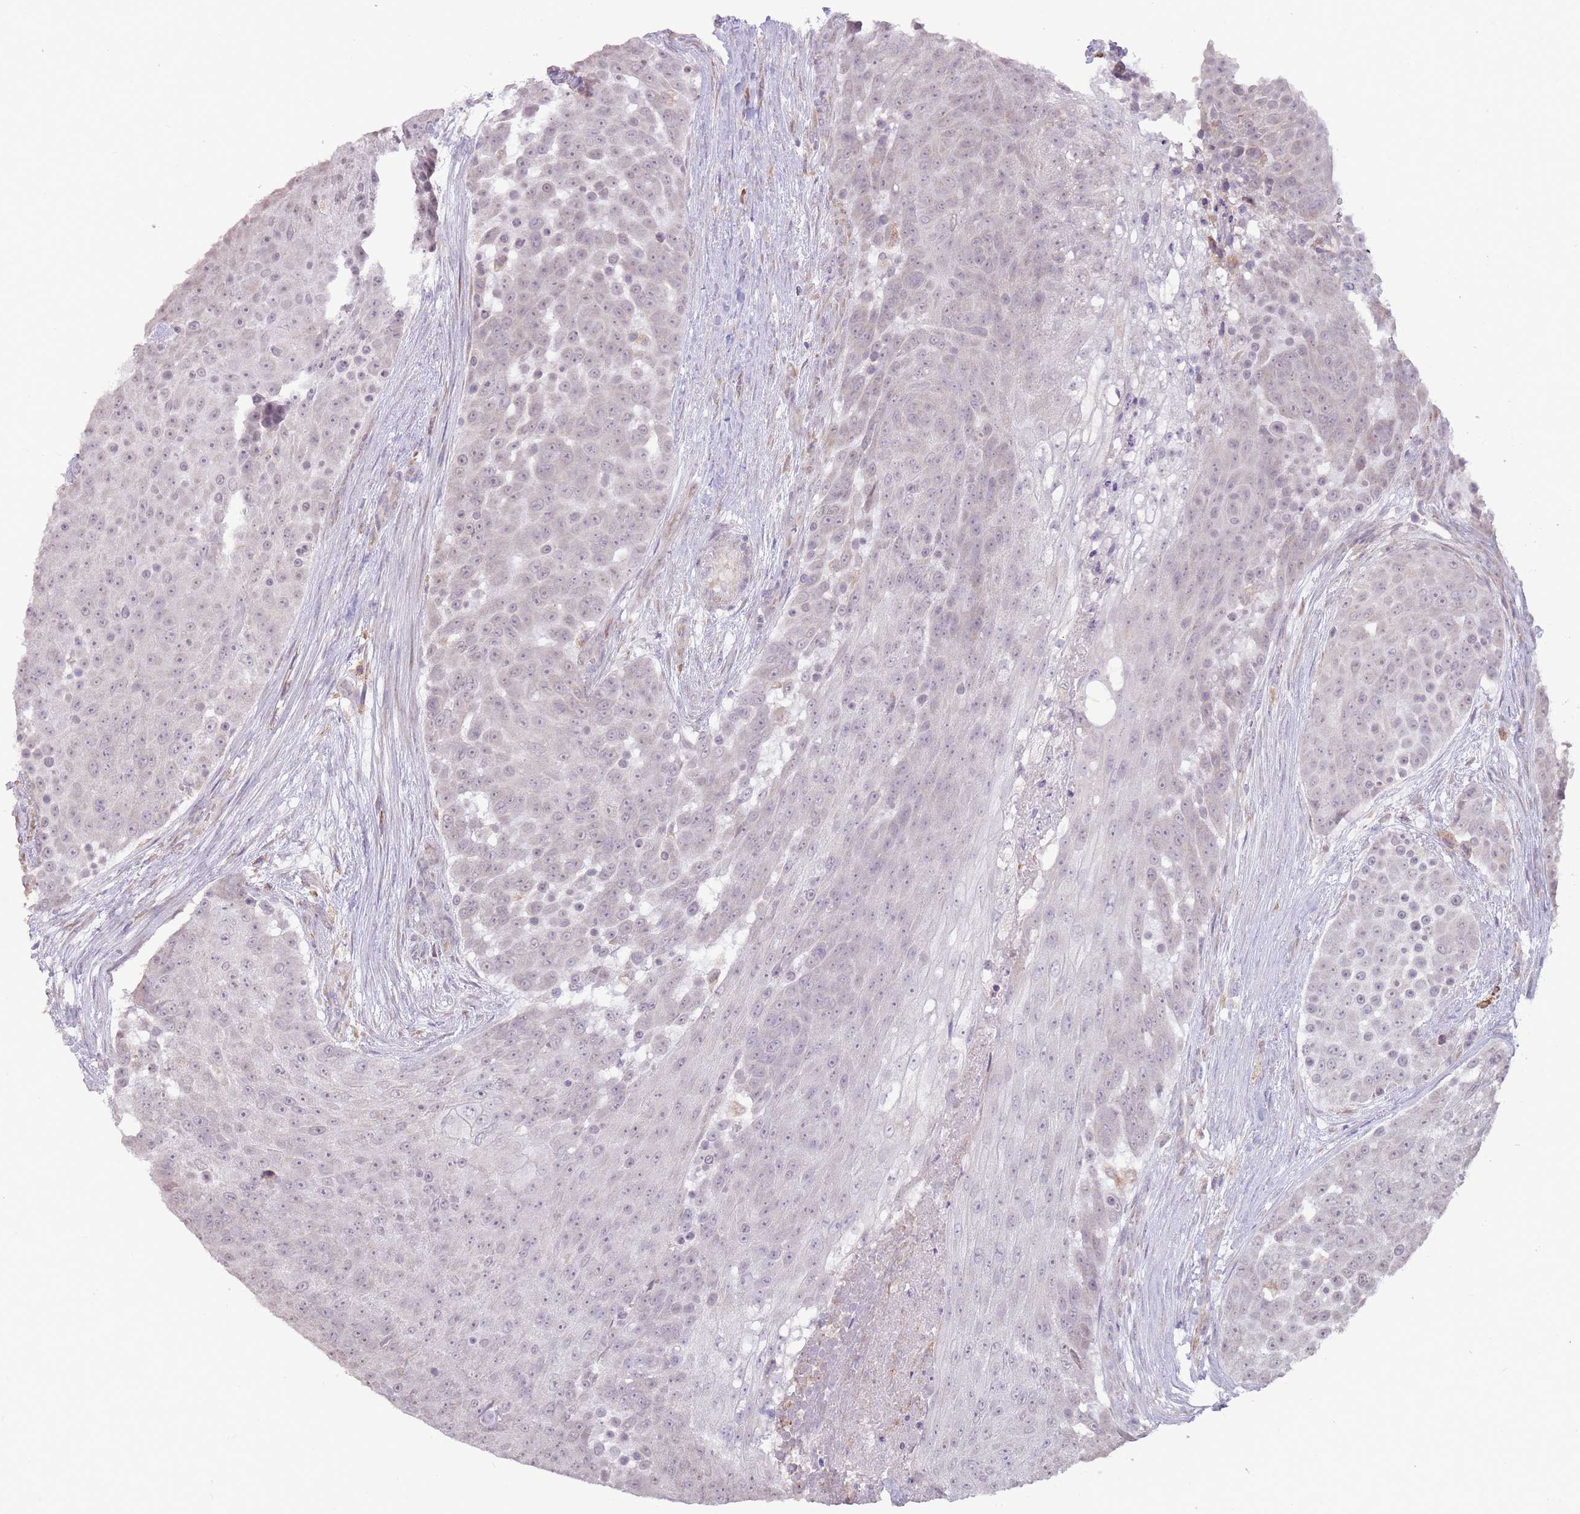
{"staining": {"intensity": "moderate", "quantity": "<25%", "location": "cytoplasmic/membranous"}, "tissue": "urothelial cancer", "cell_type": "Tumor cells", "image_type": "cancer", "snomed": [{"axis": "morphology", "description": "Urothelial carcinoma, High grade"}, {"axis": "topography", "description": "Urinary bladder"}], "caption": "IHC photomicrograph of neoplastic tissue: human high-grade urothelial carcinoma stained using immunohistochemistry exhibits low levels of moderate protein expression localized specifically in the cytoplasmic/membranous of tumor cells, appearing as a cytoplasmic/membranous brown color.", "gene": "TRAPPC5", "patient": {"sex": "female", "age": 63}}